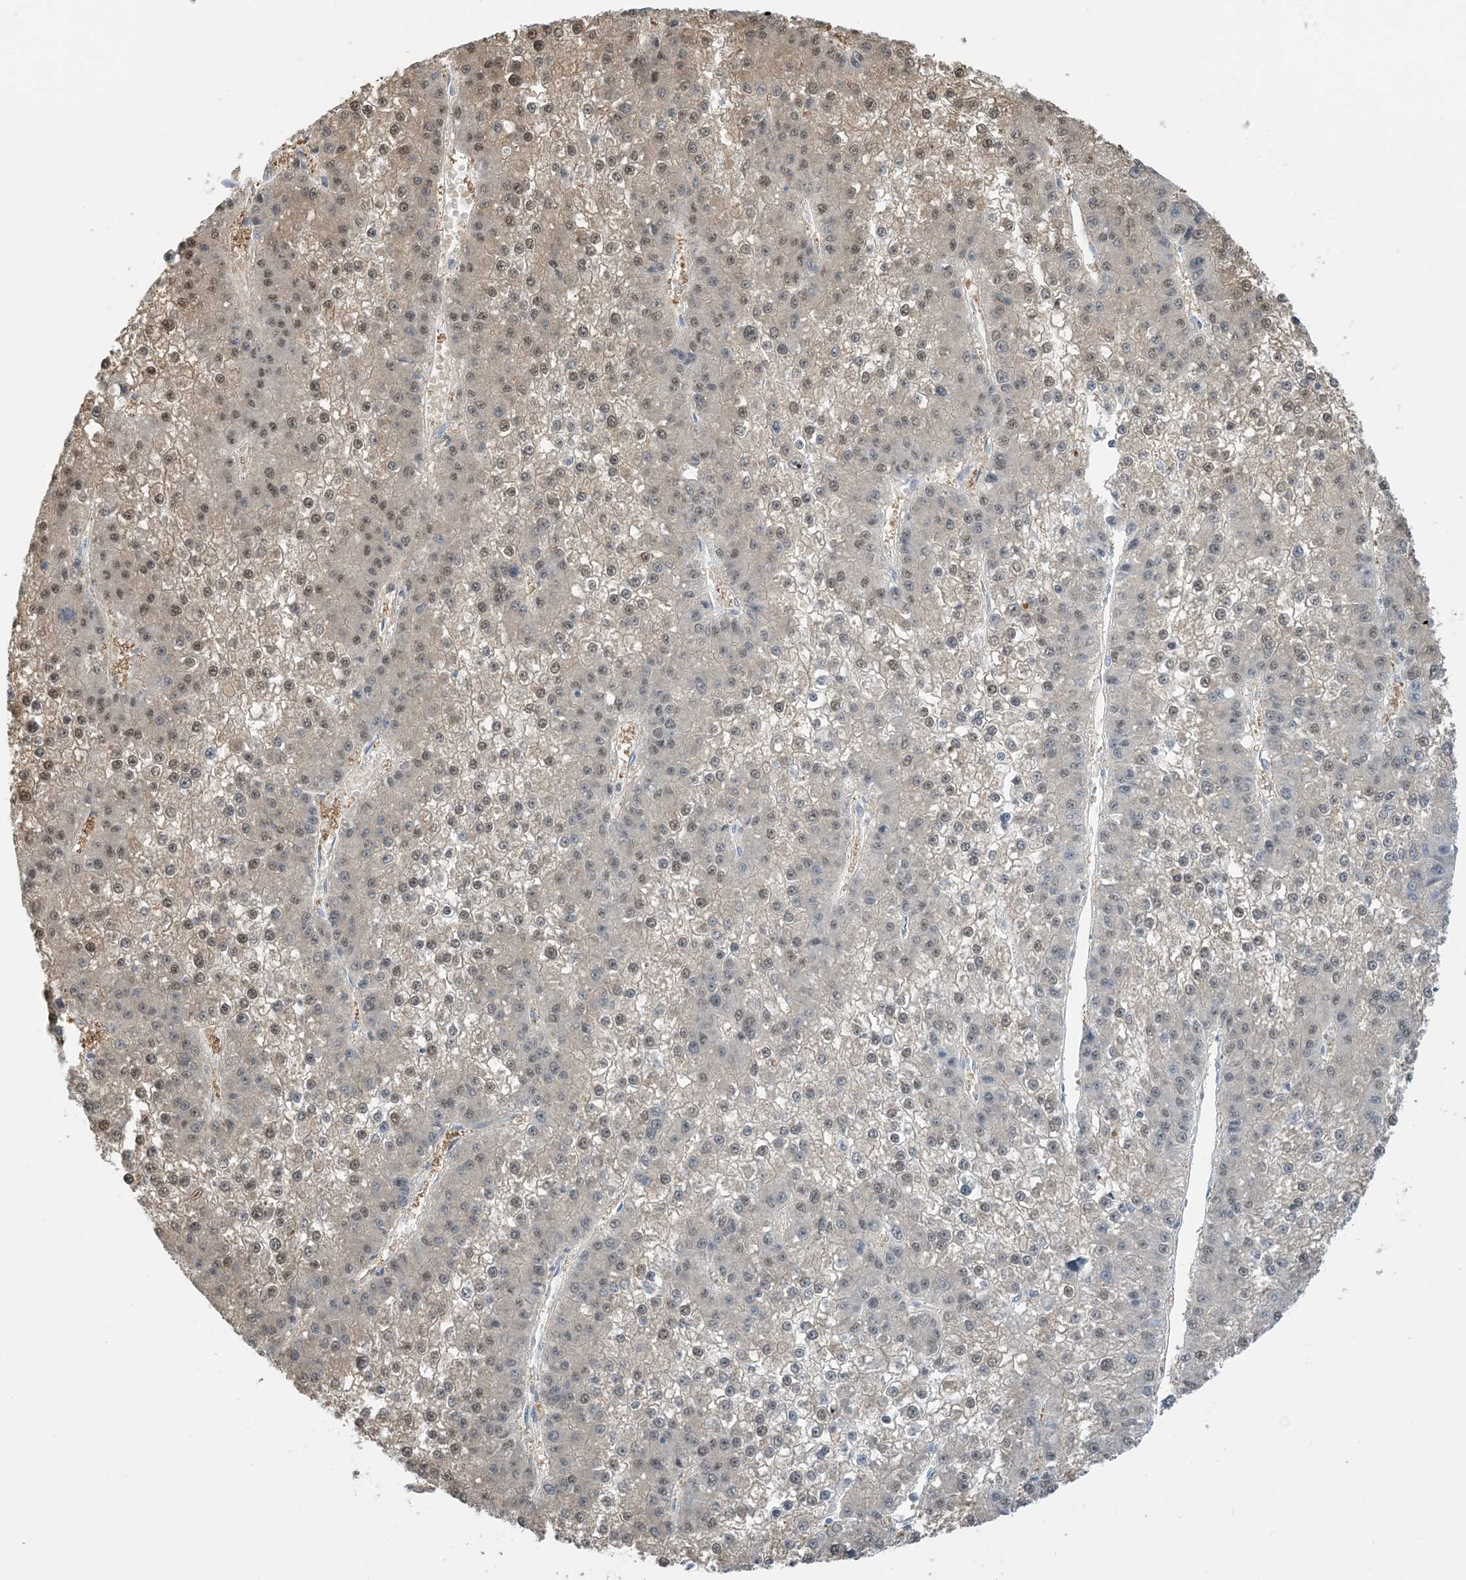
{"staining": {"intensity": "moderate", "quantity": "<25%", "location": "nuclear"}, "tissue": "liver cancer", "cell_type": "Tumor cells", "image_type": "cancer", "snomed": [{"axis": "morphology", "description": "Carcinoma, Hepatocellular, NOS"}, {"axis": "topography", "description": "Liver"}], "caption": "Immunohistochemical staining of hepatocellular carcinoma (liver) reveals low levels of moderate nuclear protein staining in about <25% of tumor cells.", "gene": "HEMK1", "patient": {"sex": "female", "age": 73}}